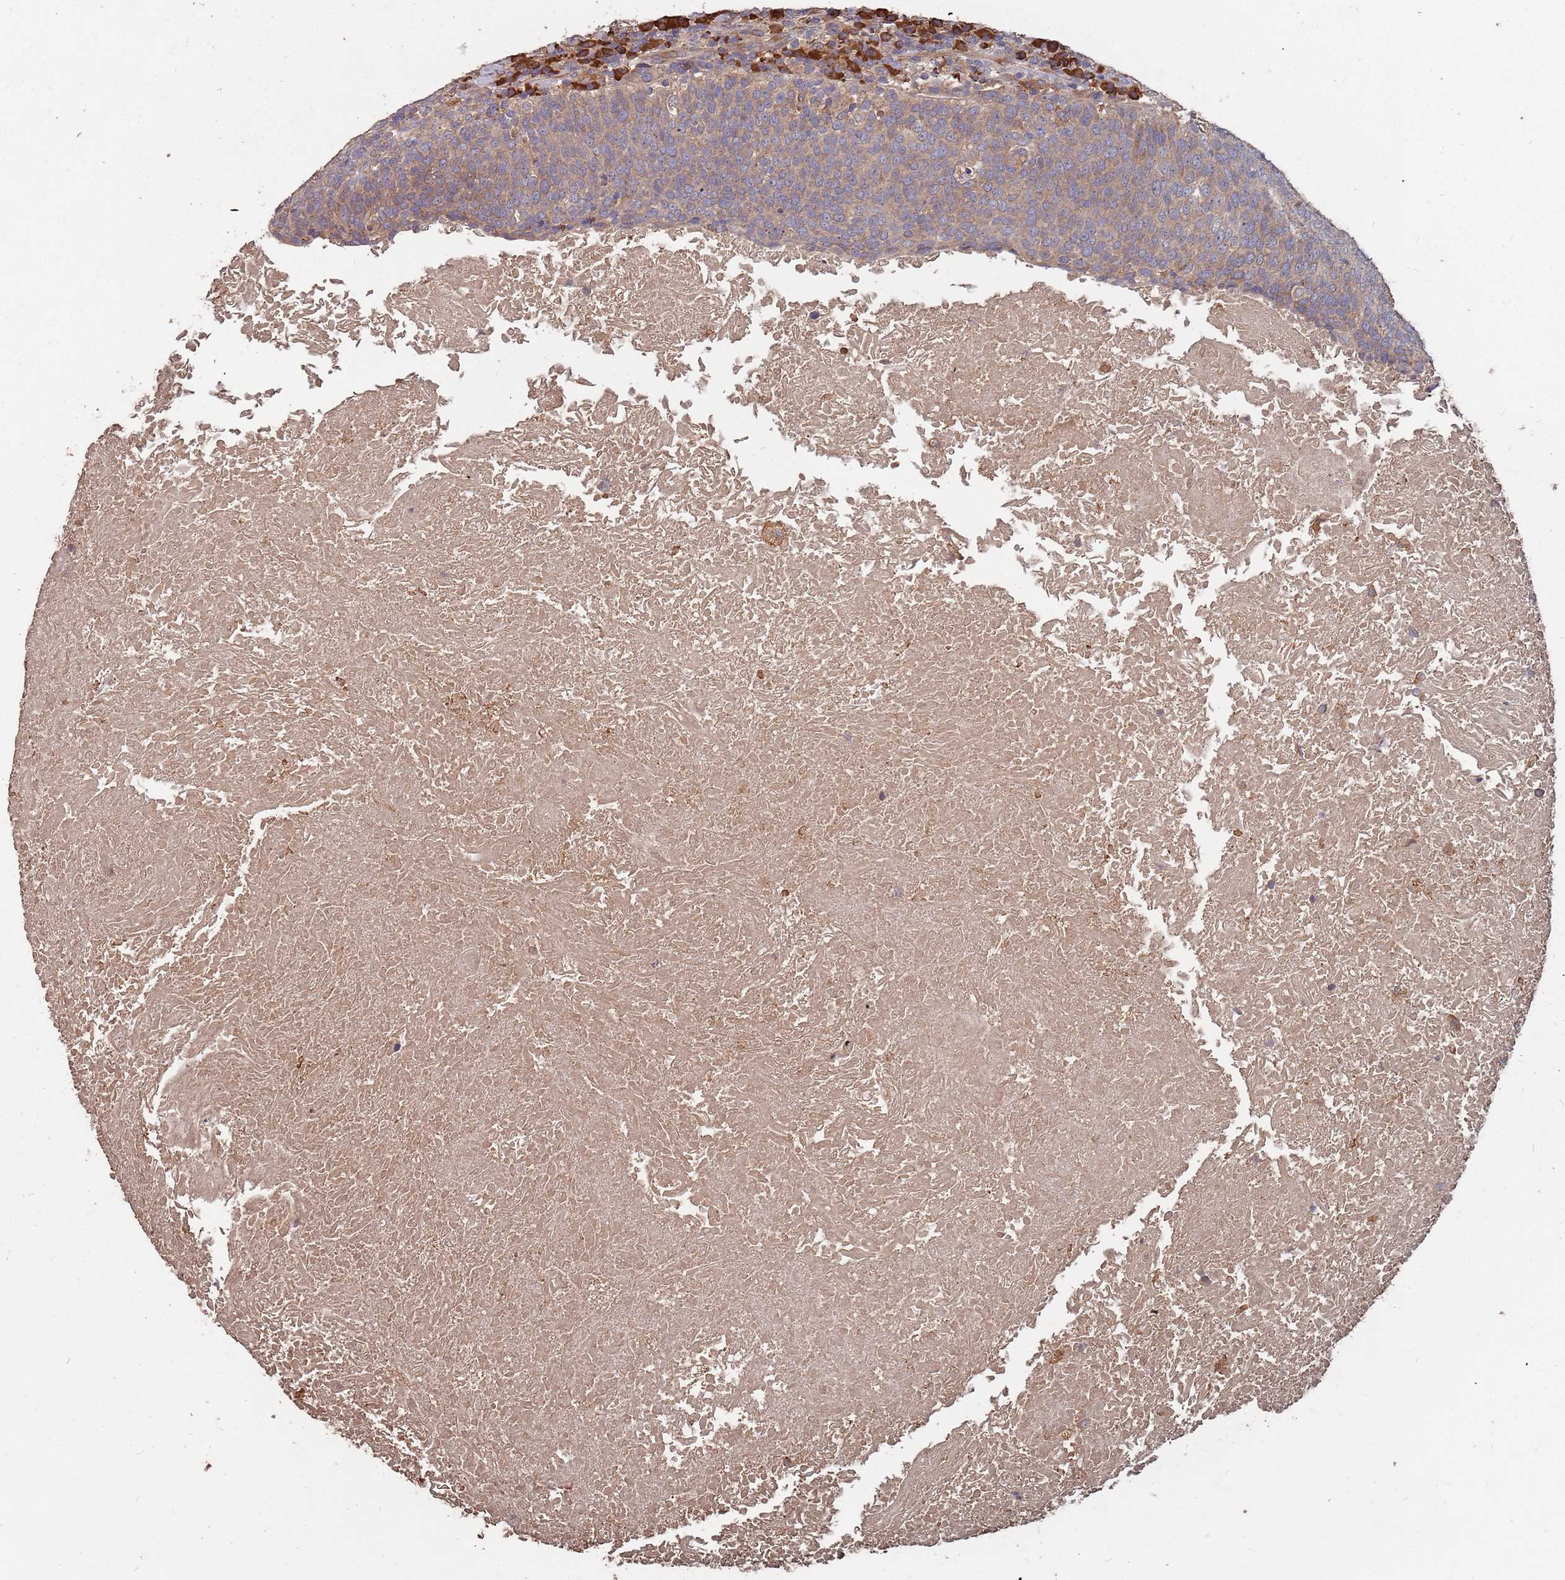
{"staining": {"intensity": "weak", "quantity": ">75%", "location": "cytoplasmic/membranous"}, "tissue": "head and neck cancer", "cell_type": "Tumor cells", "image_type": "cancer", "snomed": [{"axis": "morphology", "description": "Squamous cell carcinoma, NOS"}, {"axis": "morphology", "description": "Squamous cell carcinoma, metastatic, NOS"}, {"axis": "topography", "description": "Lymph node"}, {"axis": "topography", "description": "Head-Neck"}], "caption": "There is low levels of weak cytoplasmic/membranous staining in tumor cells of metastatic squamous cell carcinoma (head and neck), as demonstrated by immunohistochemical staining (brown color).", "gene": "ATG5", "patient": {"sex": "male", "age": 62}}